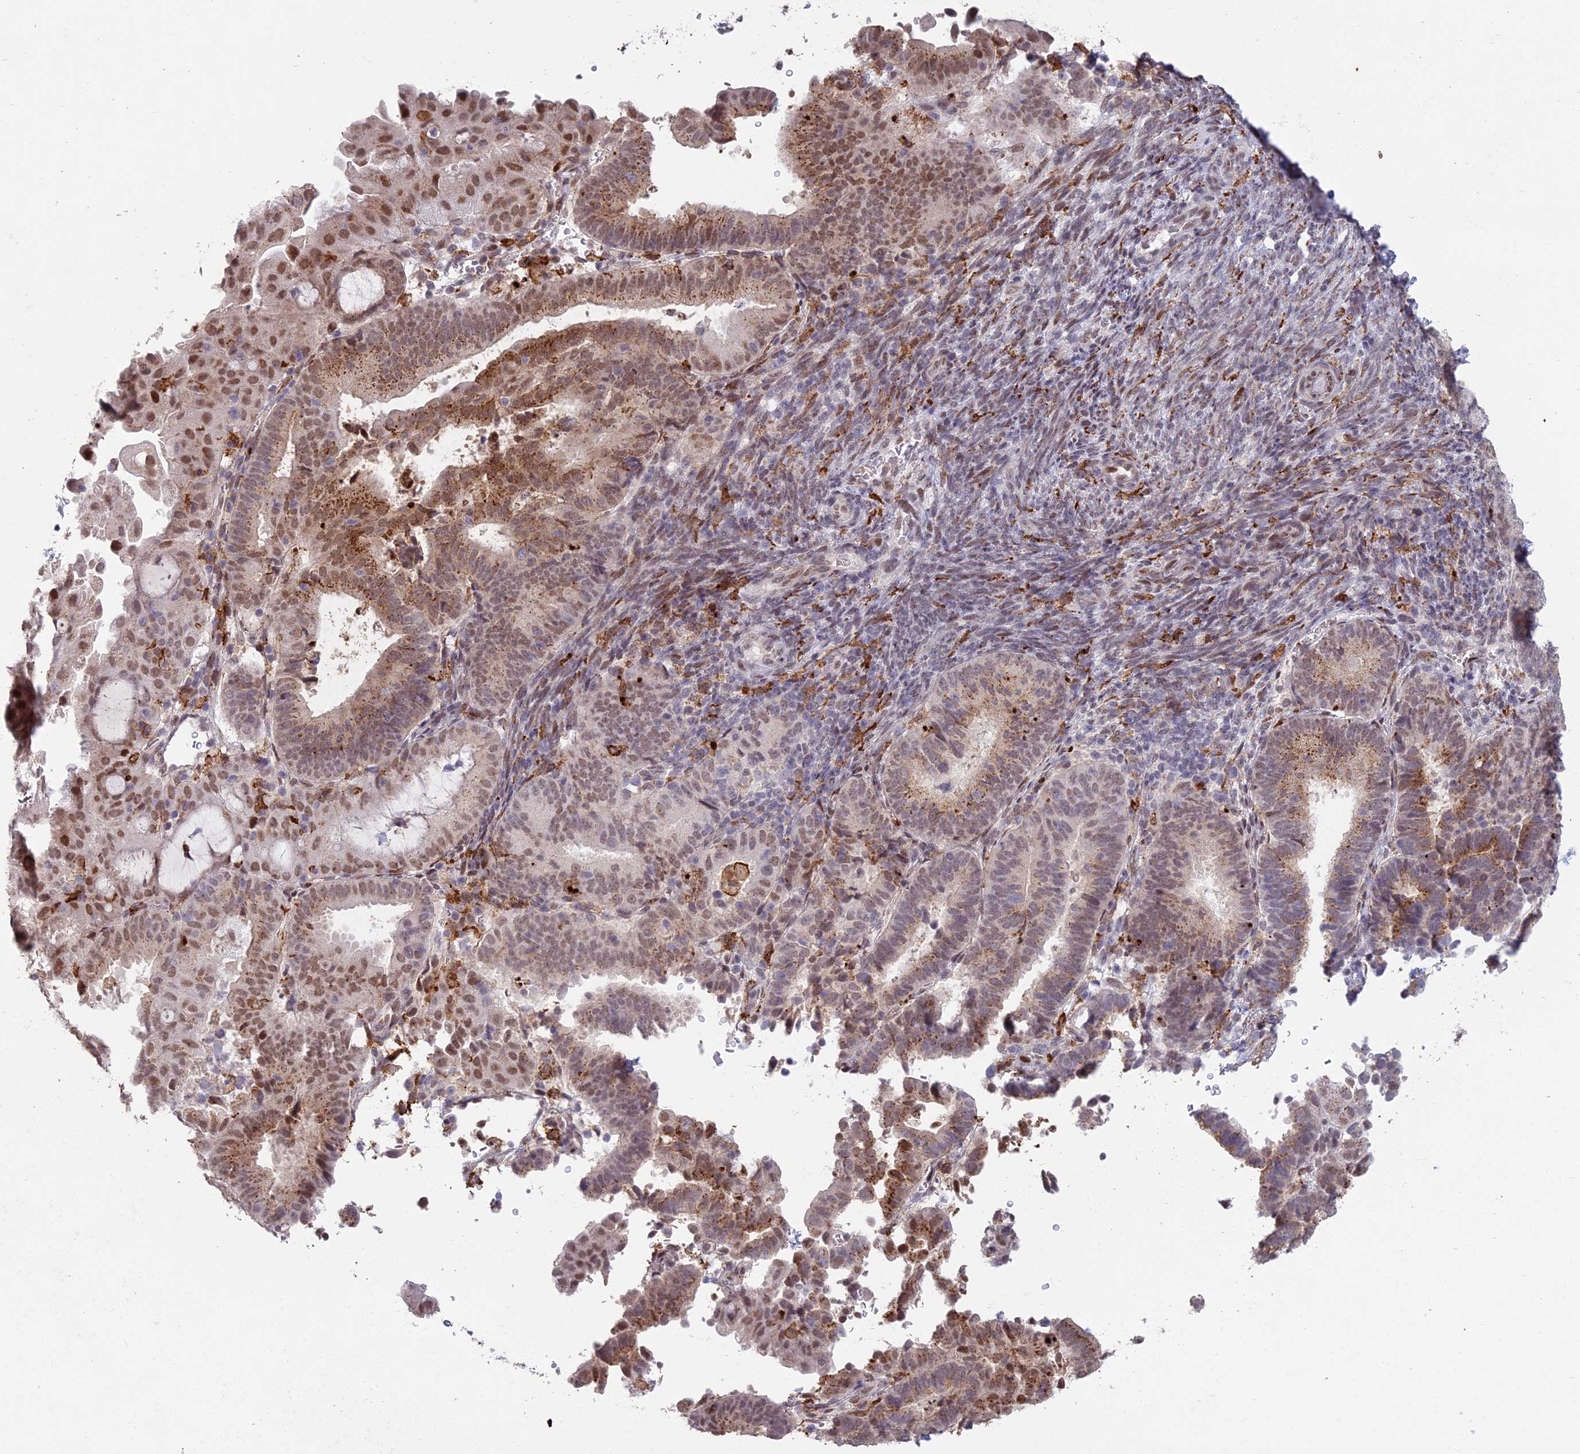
{"staining": {"intensity": "moderate", "quantity": ">75%", "location": "cytoplasmic/membranous,nuclear"}, "tissue": "endometrial cancer", "cell_type": "Tumor cells", "image_type": "cancer", "snomed": [{"axis": "morphology", "description": "Adenocarcinoma, NOS"}, {"axis": "topography", "description": "Endometrium"}], "caption": "Moderate cytoplasmic/membranous and nuclear protein positivity is identified in approximately >75% of tumor cells in endometrial adenocarcinoma.", "gene": "ABHD17A", "patient": {"sex": "female", "age": 70}}